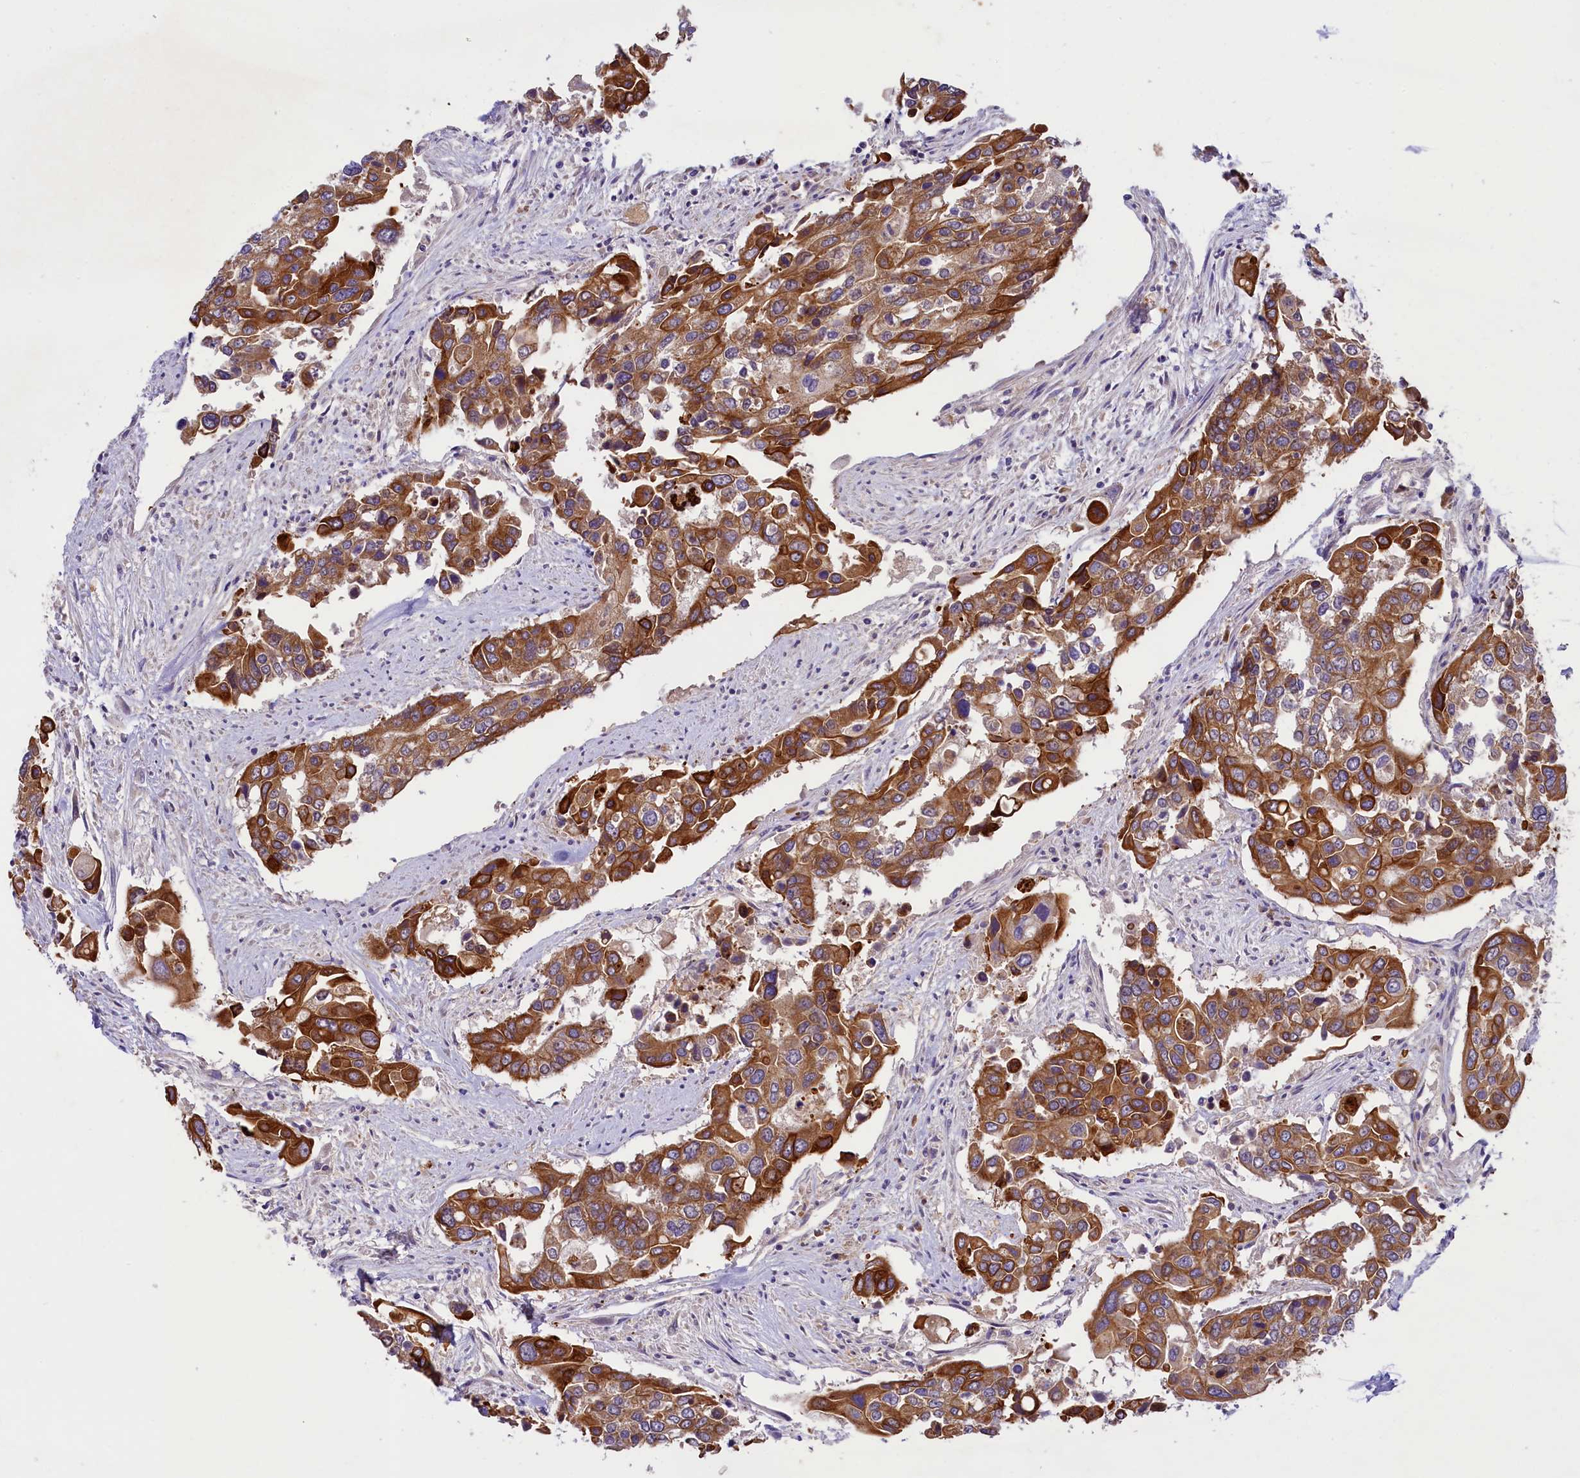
{"staining": {"intensity": "strong", "quantity": ">75%", "location": "cytoplasmic/membranous"}, "tissue": "colorectal cancer", "cell_type": "Tumor cells", "image_type": "cancer", "snomed": [{"axis": "morphology", "description": "Adenocarcinoma, NOS"}, {"axis": "topography", "description": "Colon"}], "caption": "Immunohistochemistry (IHC) staining of colorectal adenocarcinoma, which demonstrates high levels of strong cytoplasmic/membranous positivity in approximately >75% of tumor cells indicating strong cytoplasmic/membranous protein expression. The staining was performed using DAB (3,3'-diaminobenzidine) (brown) for protein detection and nuclei were counterstained in hematoxylin (blue).", "gene": "LARP4", "patient": {"sex": "male", "age": 77}}